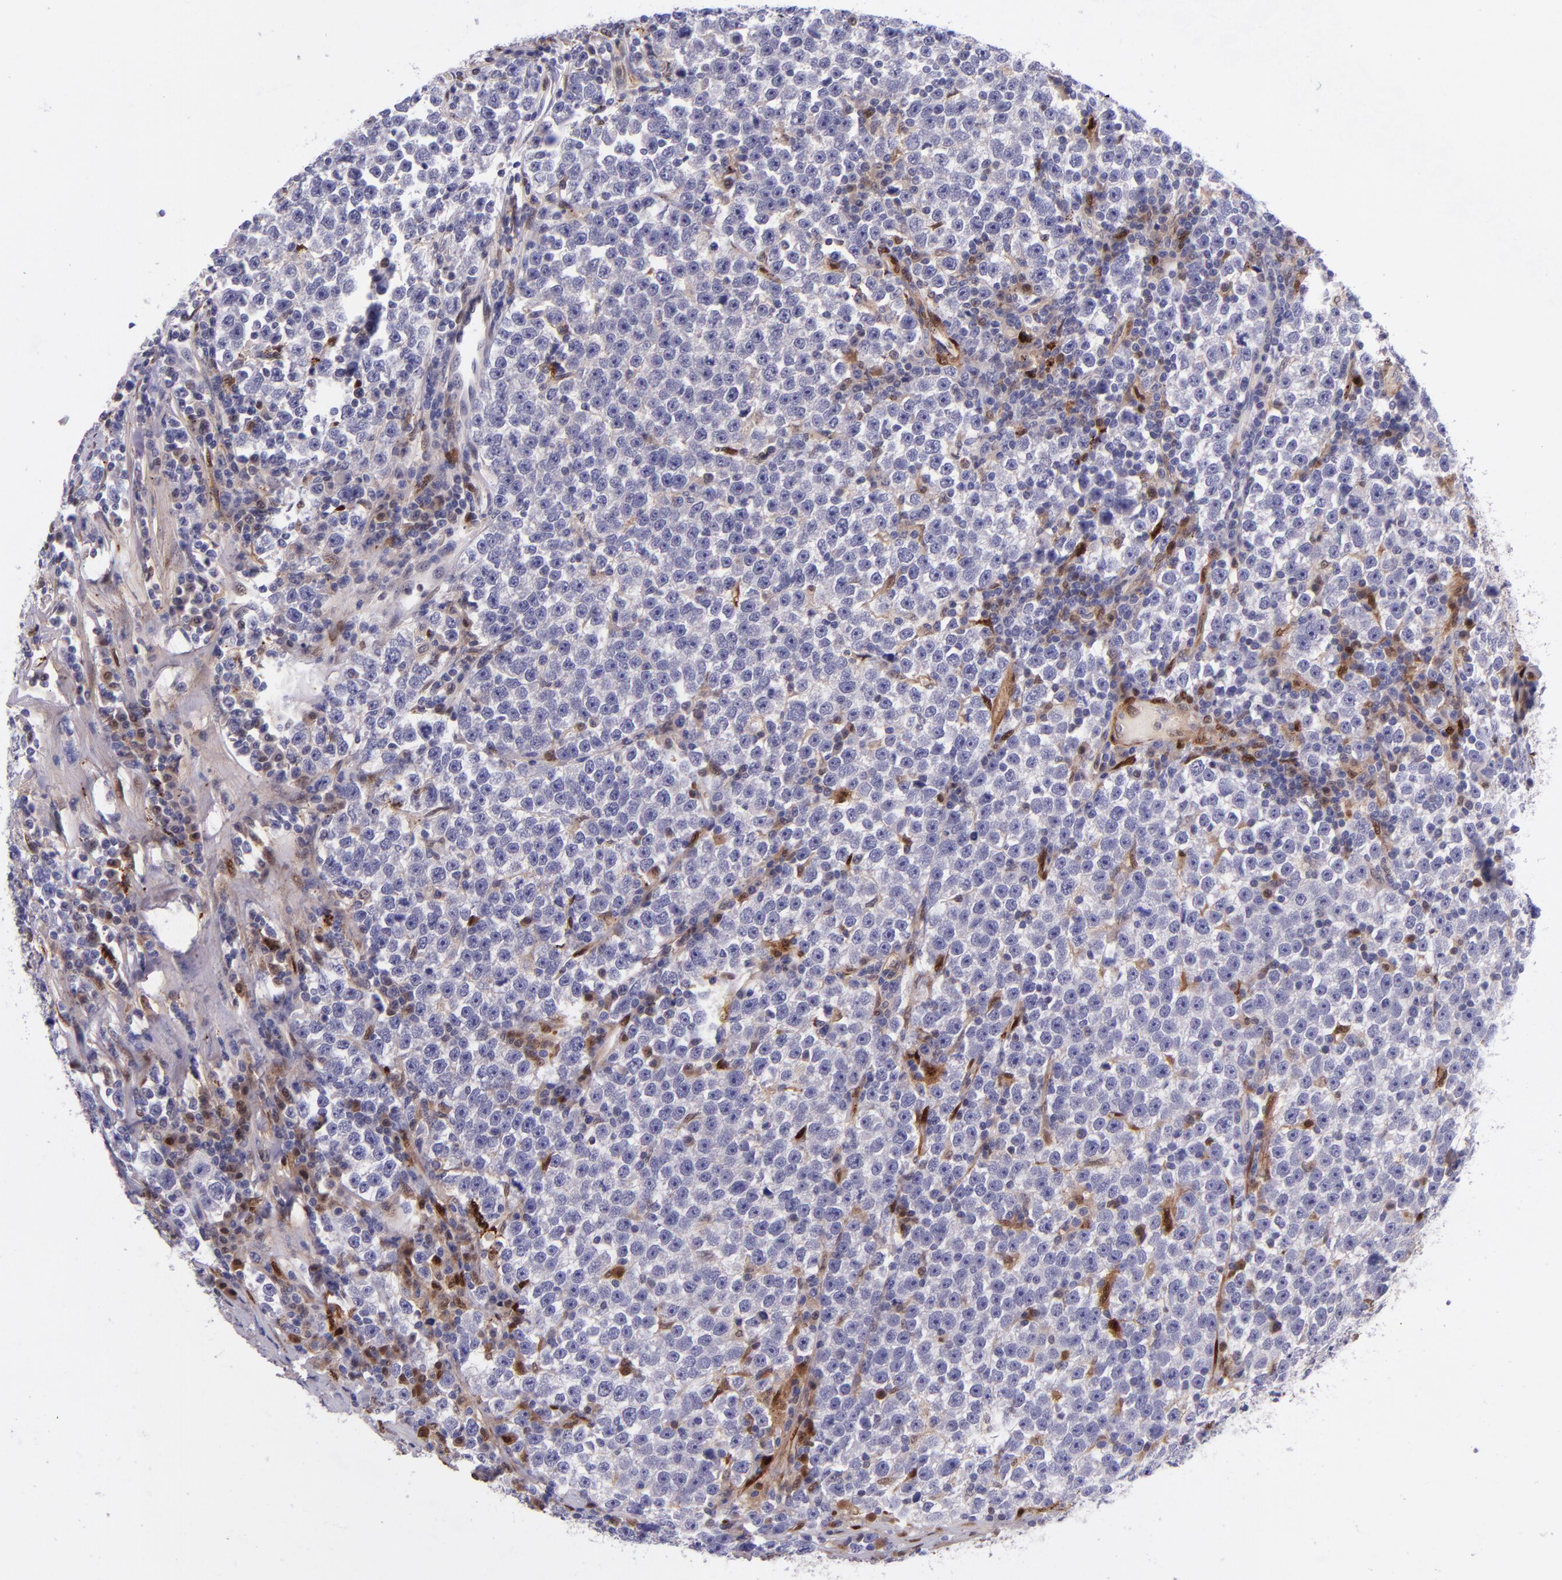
{"staining": {"intensity": "negative", "quantity": "none", "location": "none"}, "tissue": "testis cancer", "cell_type": "Tumor cells", "image_type": "cancer", "snomed": [{"axis": "morphology", "description": "Seminoma, NOS"}, {"axis": "topography", "description": "Testis"}], "caption": "High magnification brightfield microscopy of testis cancer (seminoma) stained with DAB (3,3'-diaminobenzidine) (brown) and counterstained with hematoxylin (blue): tumor cells show no significant positivity.", "gene": "LGALS1", "patient": {"sex": "male", "age": 43}}